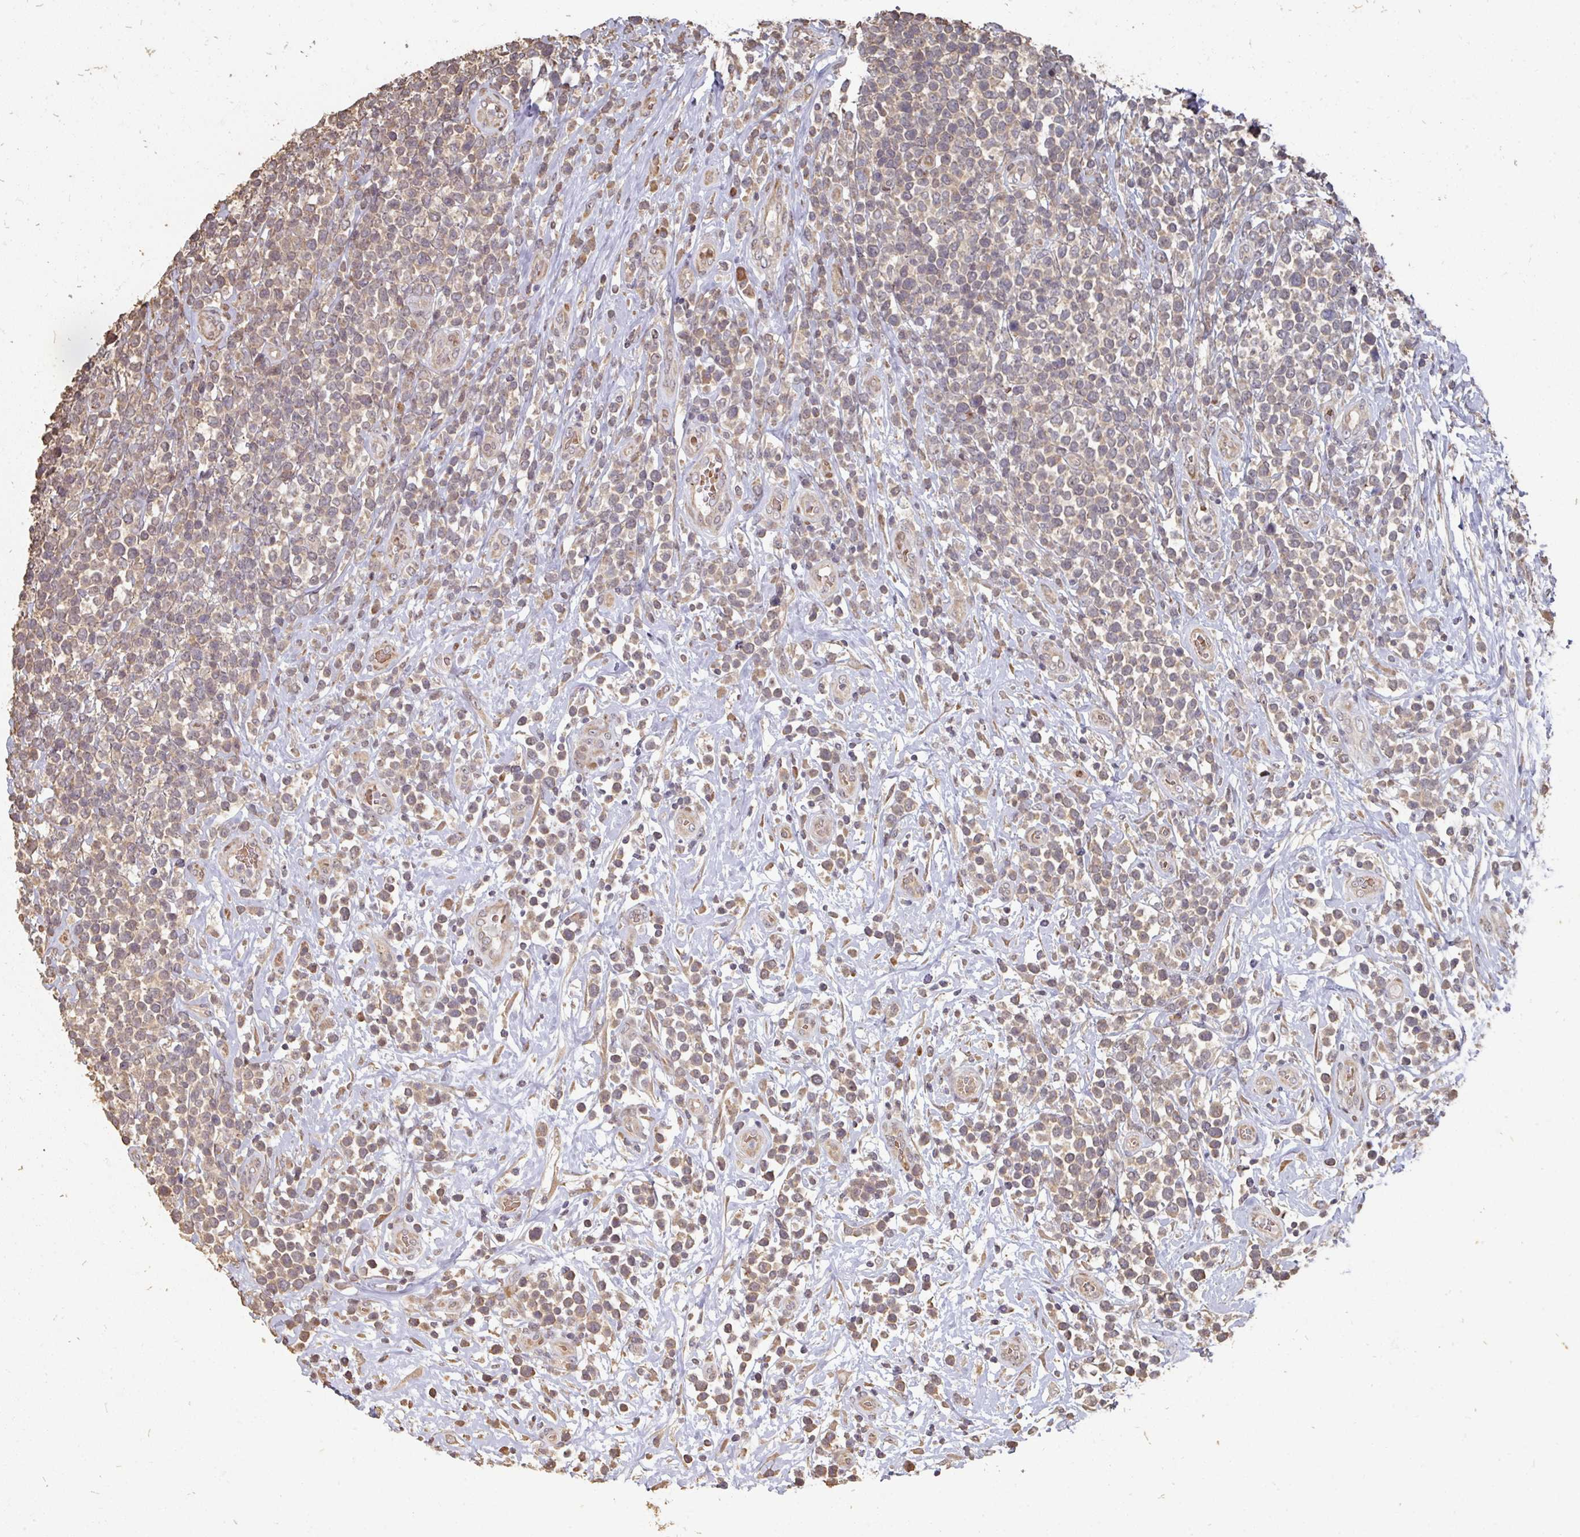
{"staining": {"intensity": "weak", "quantity": "25%-75%", "location": "cytoplasmic/membranous"}, "tissue": "lymphoma", "cell_type": "Tumor cells", "image_type": "cancer", "snomed": [{"axis": "morphology", "description": "Malignant lymphoma, non-Hodgkin's type, High grade"}, {"axis": "topography", "description": "Soft tissue"}], "caption": "Immunohistochemistry histopathology image of human high-grade malignant lymphoma, non-Hodgkin's type stained for a protein (brown), which exhibits low levels of weak cytoplasmic/membranous positivity in approximately 25%-75% of tumor cells.", "gene": "CA7", "patient": {"sex": "female", "age": 56}}